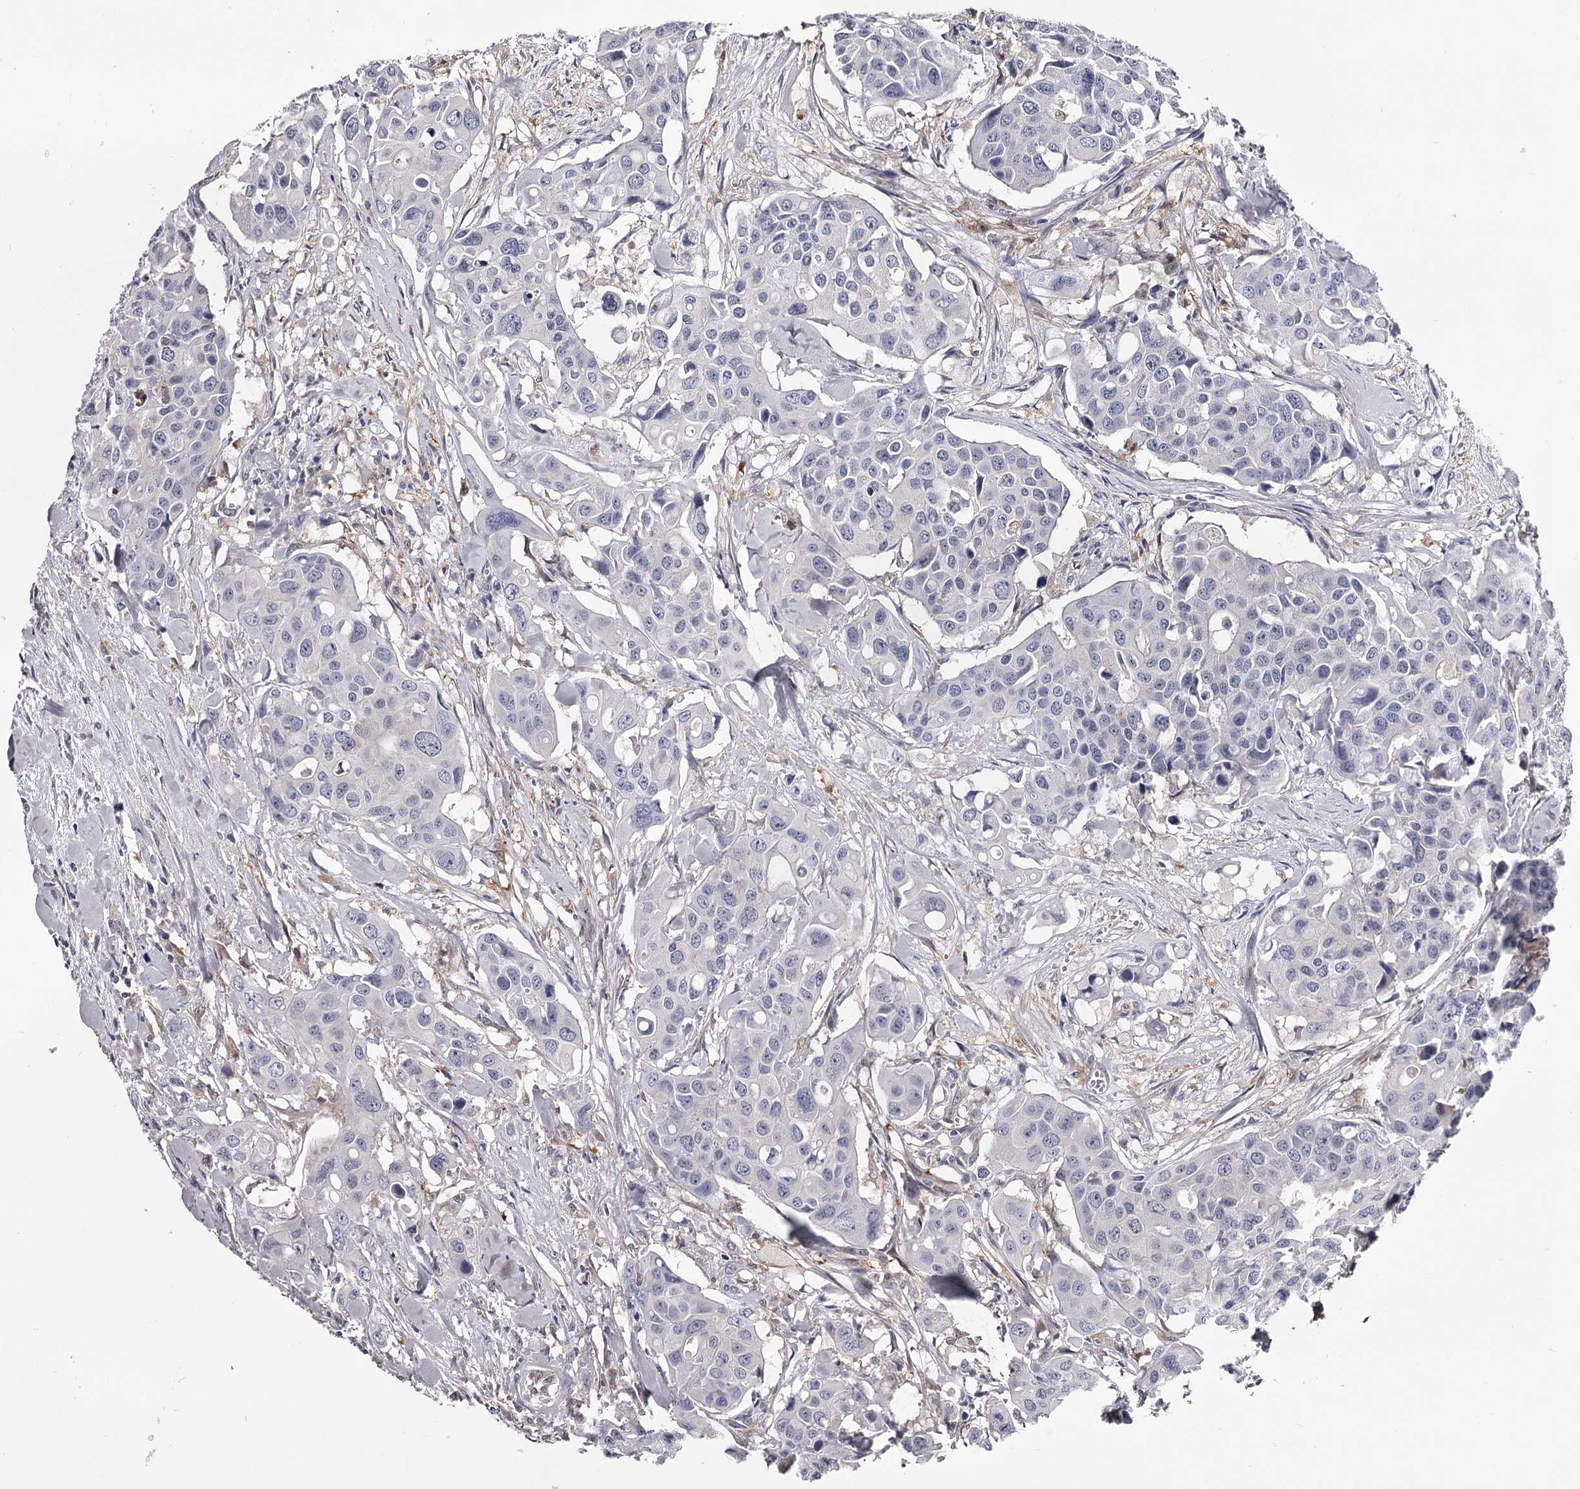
{"staining": {"intensity": "negative", "quantity": "none", "location": "none"}, "tissue": "colorectal cancer", "cell_type": "Tumor cells", "image_type": "cancer", "snomed": [{"axis": "morphology", "description": "Adenocarcinoma, NOS"}, {"axis": "topography", "description": "Colon"}], "caption": "A histopathology image of human colorectal cancer is negative for staining in tumor cells. The staining is performed using DAB (3,3'-diaminobenzidine) brown chromogen with nuclei counter-stained in using hematoxylin.", "gene": "GSTO1", "patient": {"sex": "male", "age": 77}}